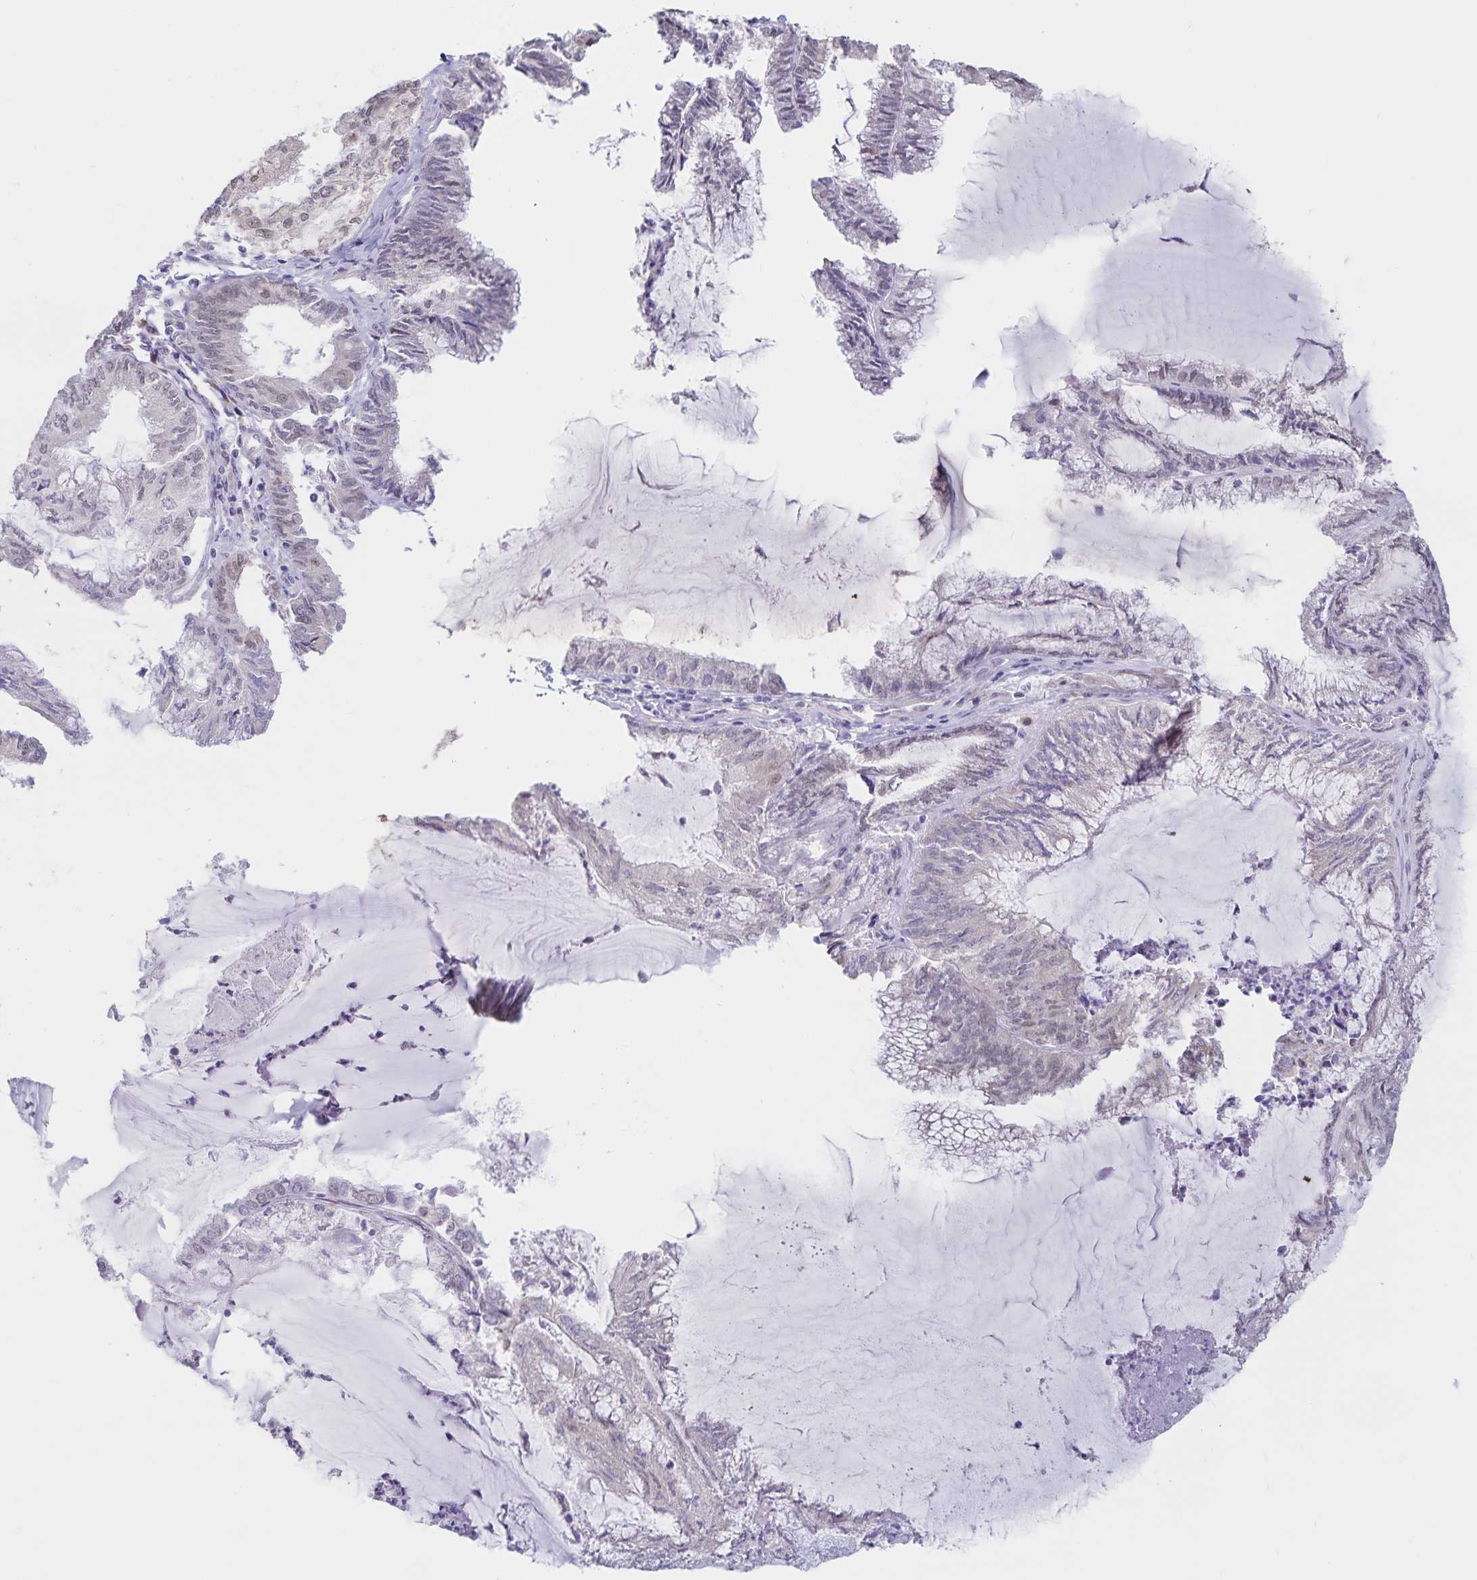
{"staining": {"intensity": "weak", "quantity": "<25%", "location": "nuclear"}, "tissue": "endometrial cancer", "cell_type": "Tumor cells", "image_type": "cancer", "snomed": [{"axis": "morphology", "description": "Carcinoma, NOS"}, {"axis": "topography", "description": "Endometrium"}], "caption": "The immunohistochemistry (IHC) micrograph has no significant staining in tumor cells of endometrial carcinoma tissue.", "gene": "ATP2A2", "patient": {"sex": "female", "age": 62}}